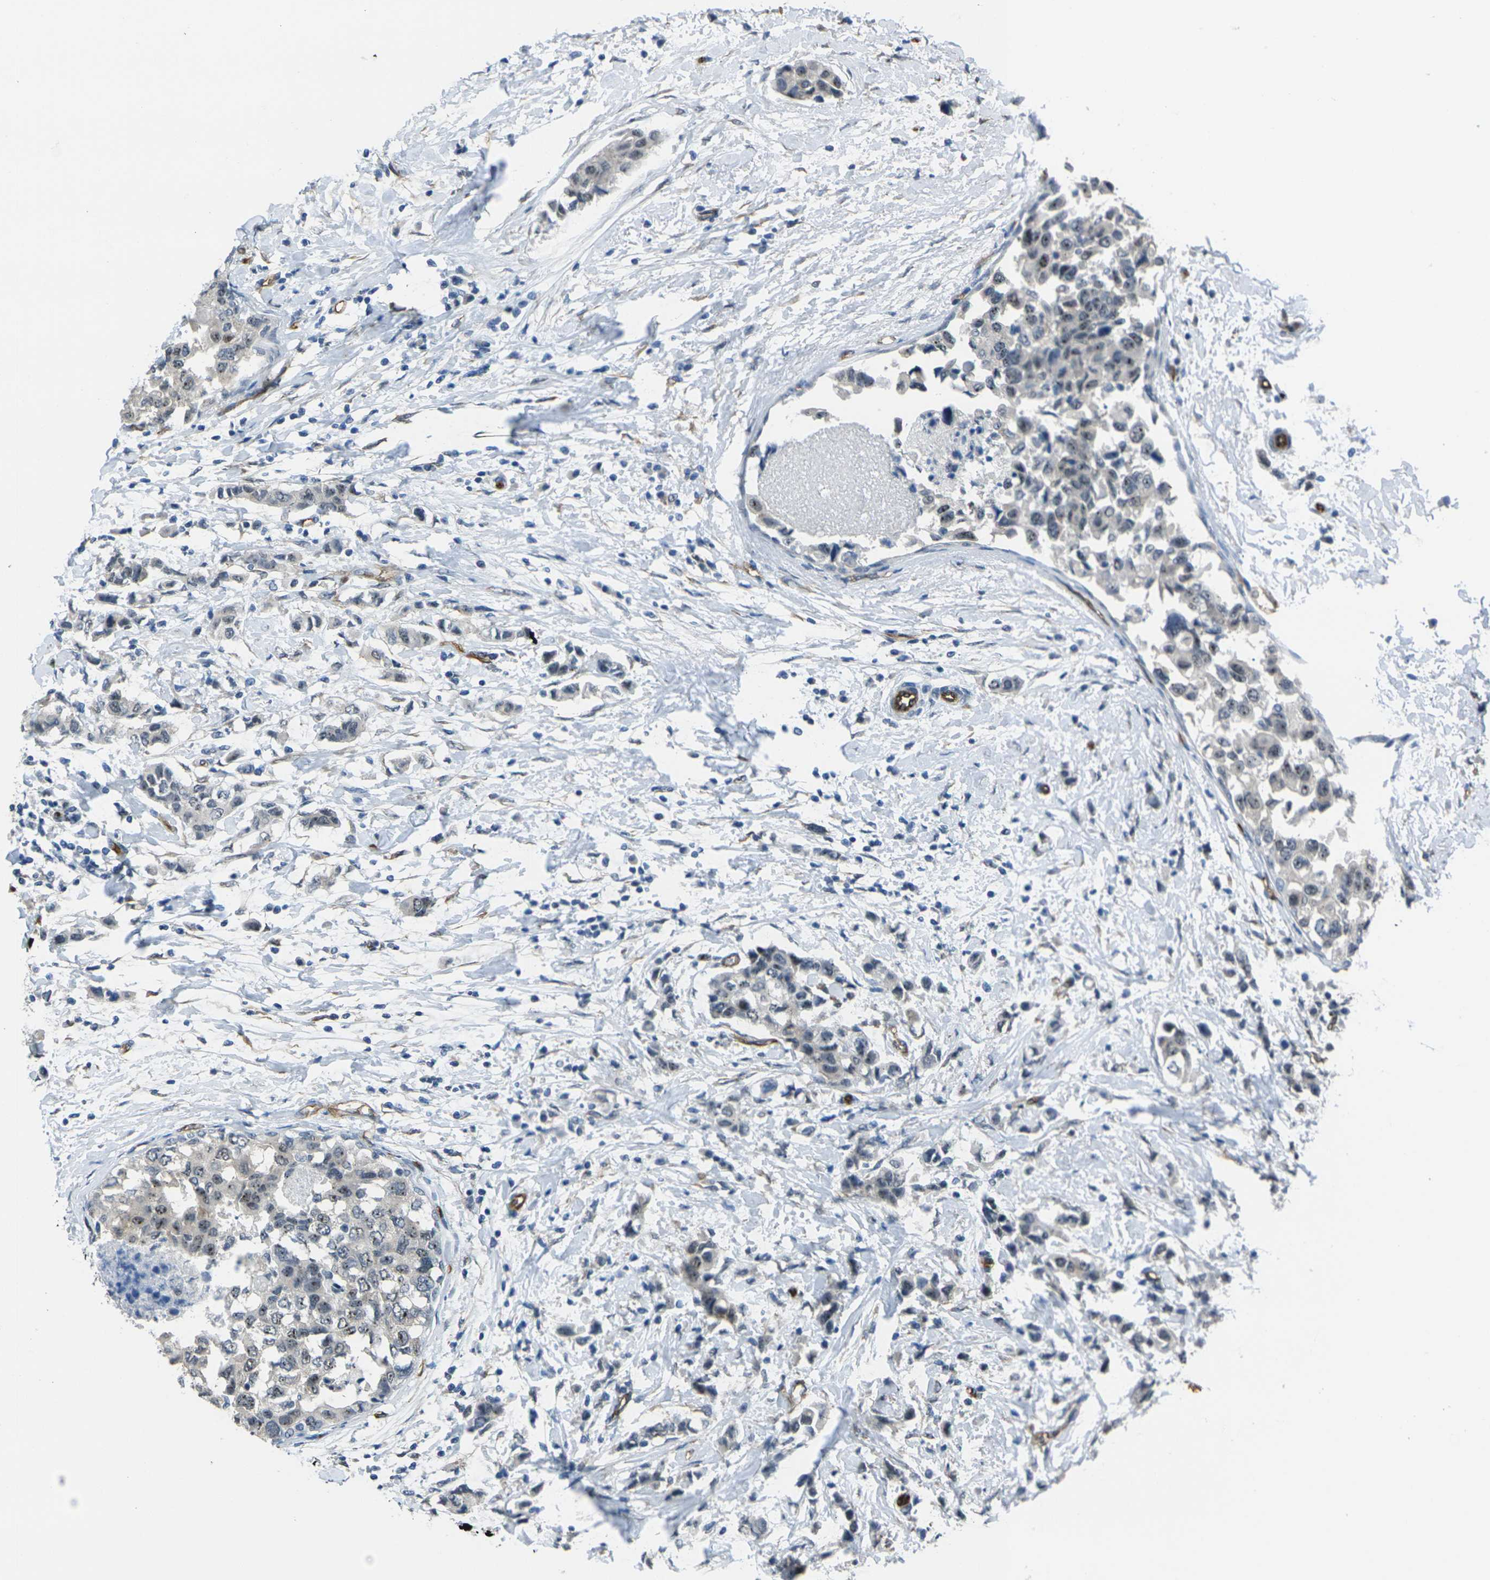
{"staining": {"intensity": "weak", "quantity": "25%-75%", "location": "nuclear"}, "tissue": "breast cancer", "cell_type": "Tumor cells", "image_type": "cancer", "snomed": [{"axis": "morphology", "description": "Normal tissue, NOS"}, {"axis": "morphology", "description": "Duct carcinoma"}, {"axis": "topography", "description": "Breast"}], "caption": "This photomicrograph exhibits IHC staining of breast cancer, with low weak nuclear expression in about 25%-75% of tumor cells.", "gene": "HSPA12B", "patient": {"sex": "female", "age": 50}}